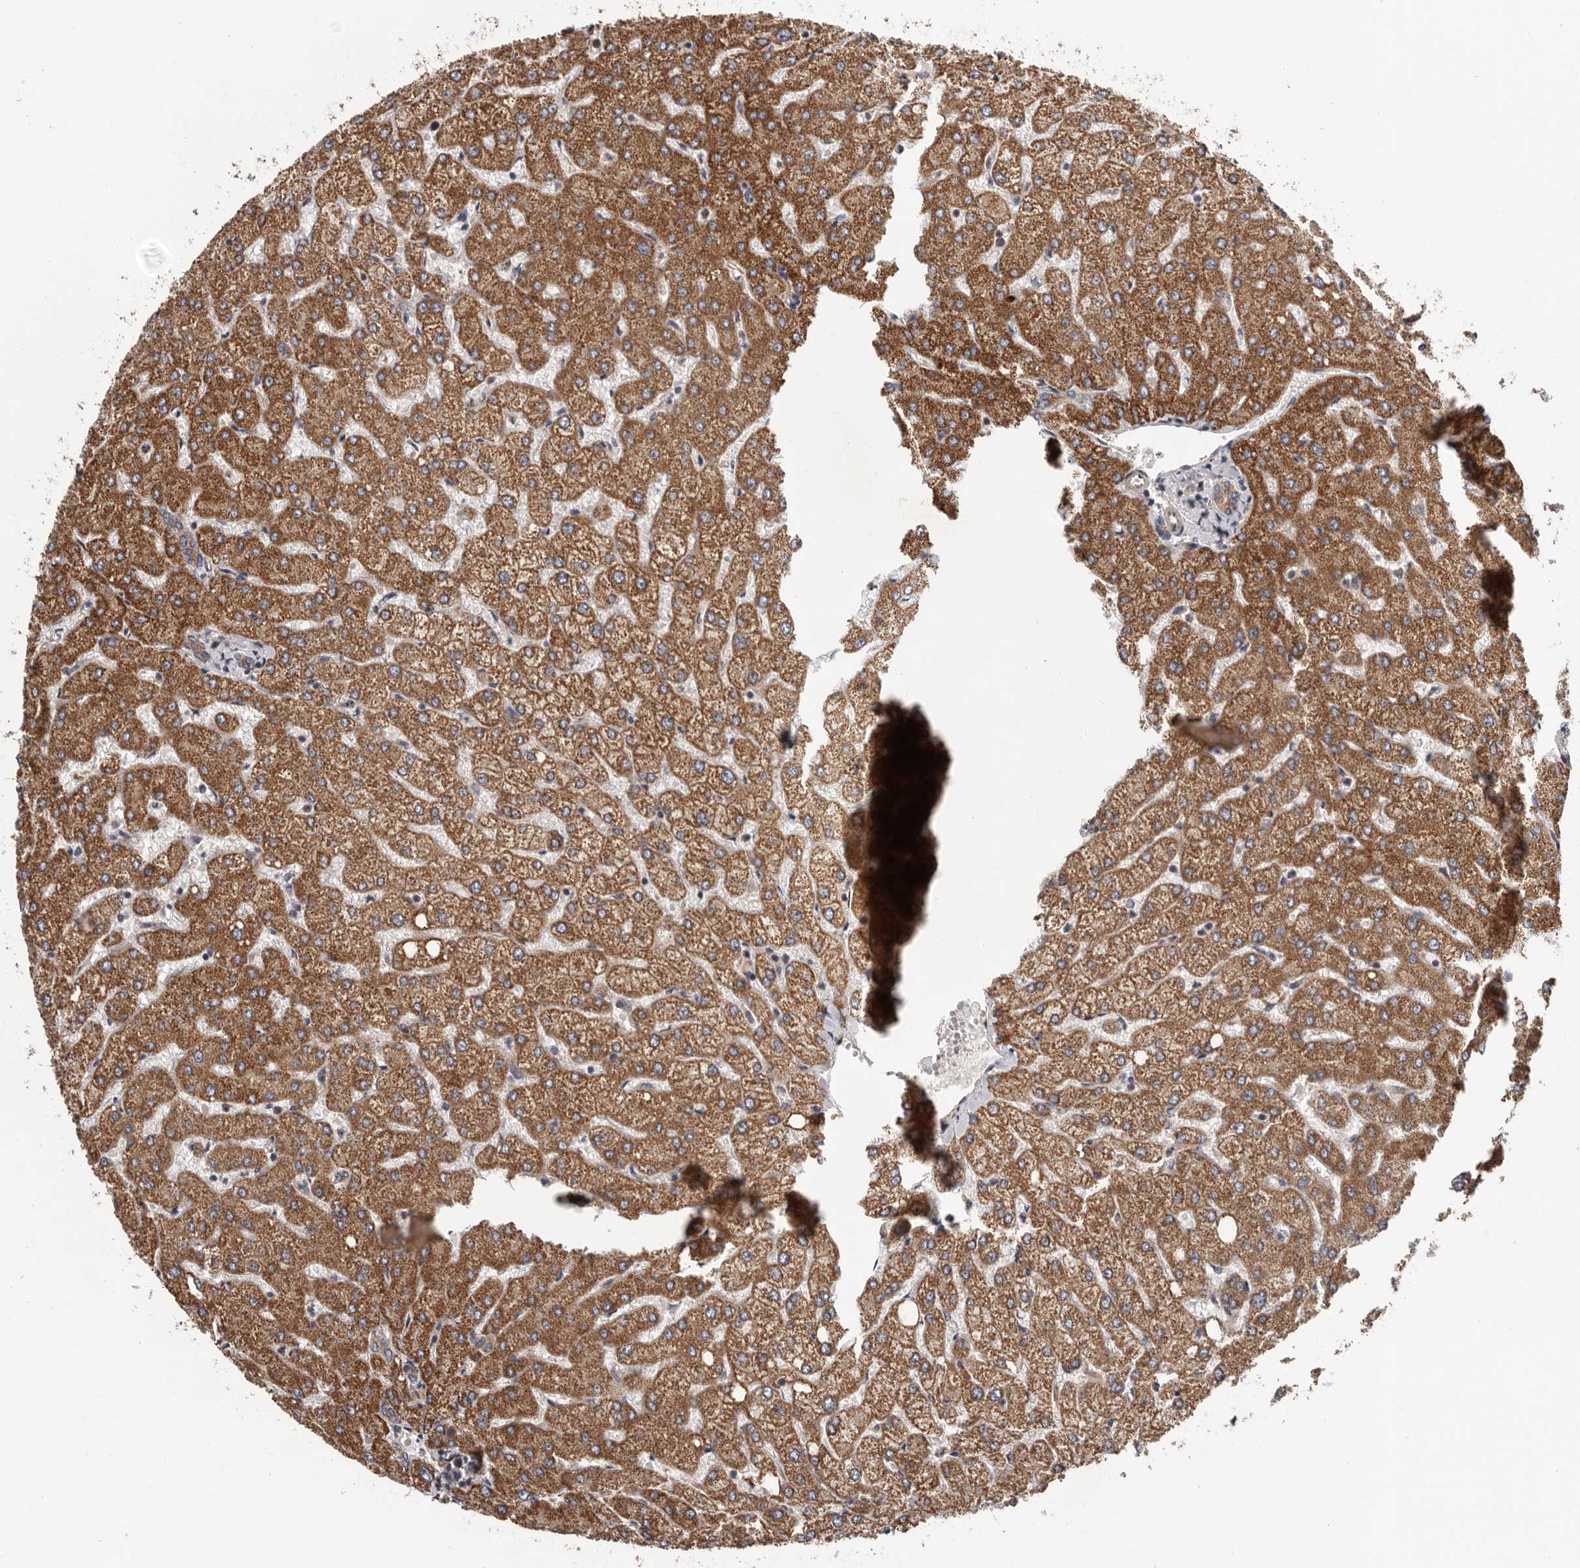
{"staining": {"intensity": "weak", "quantity": ">75%", "location": "cytoplasmic/membranous"}, "tissue": "liver", "cell_type": "Cholangiocytes", "image_type": "normal", "snomed": [{"axis": "morphology", "description": "Normal tissue, NOS"}, {"axis": "topography", "description": "Liver"}], "caption": "A brown stain labels weak cytoplasmic/membranous staining of a protein in cholangiocytes of normal human liver. Nuclei are stained in blue.", "gene": "VPS37A", "patient": {"sex": "female", "age": 54}}